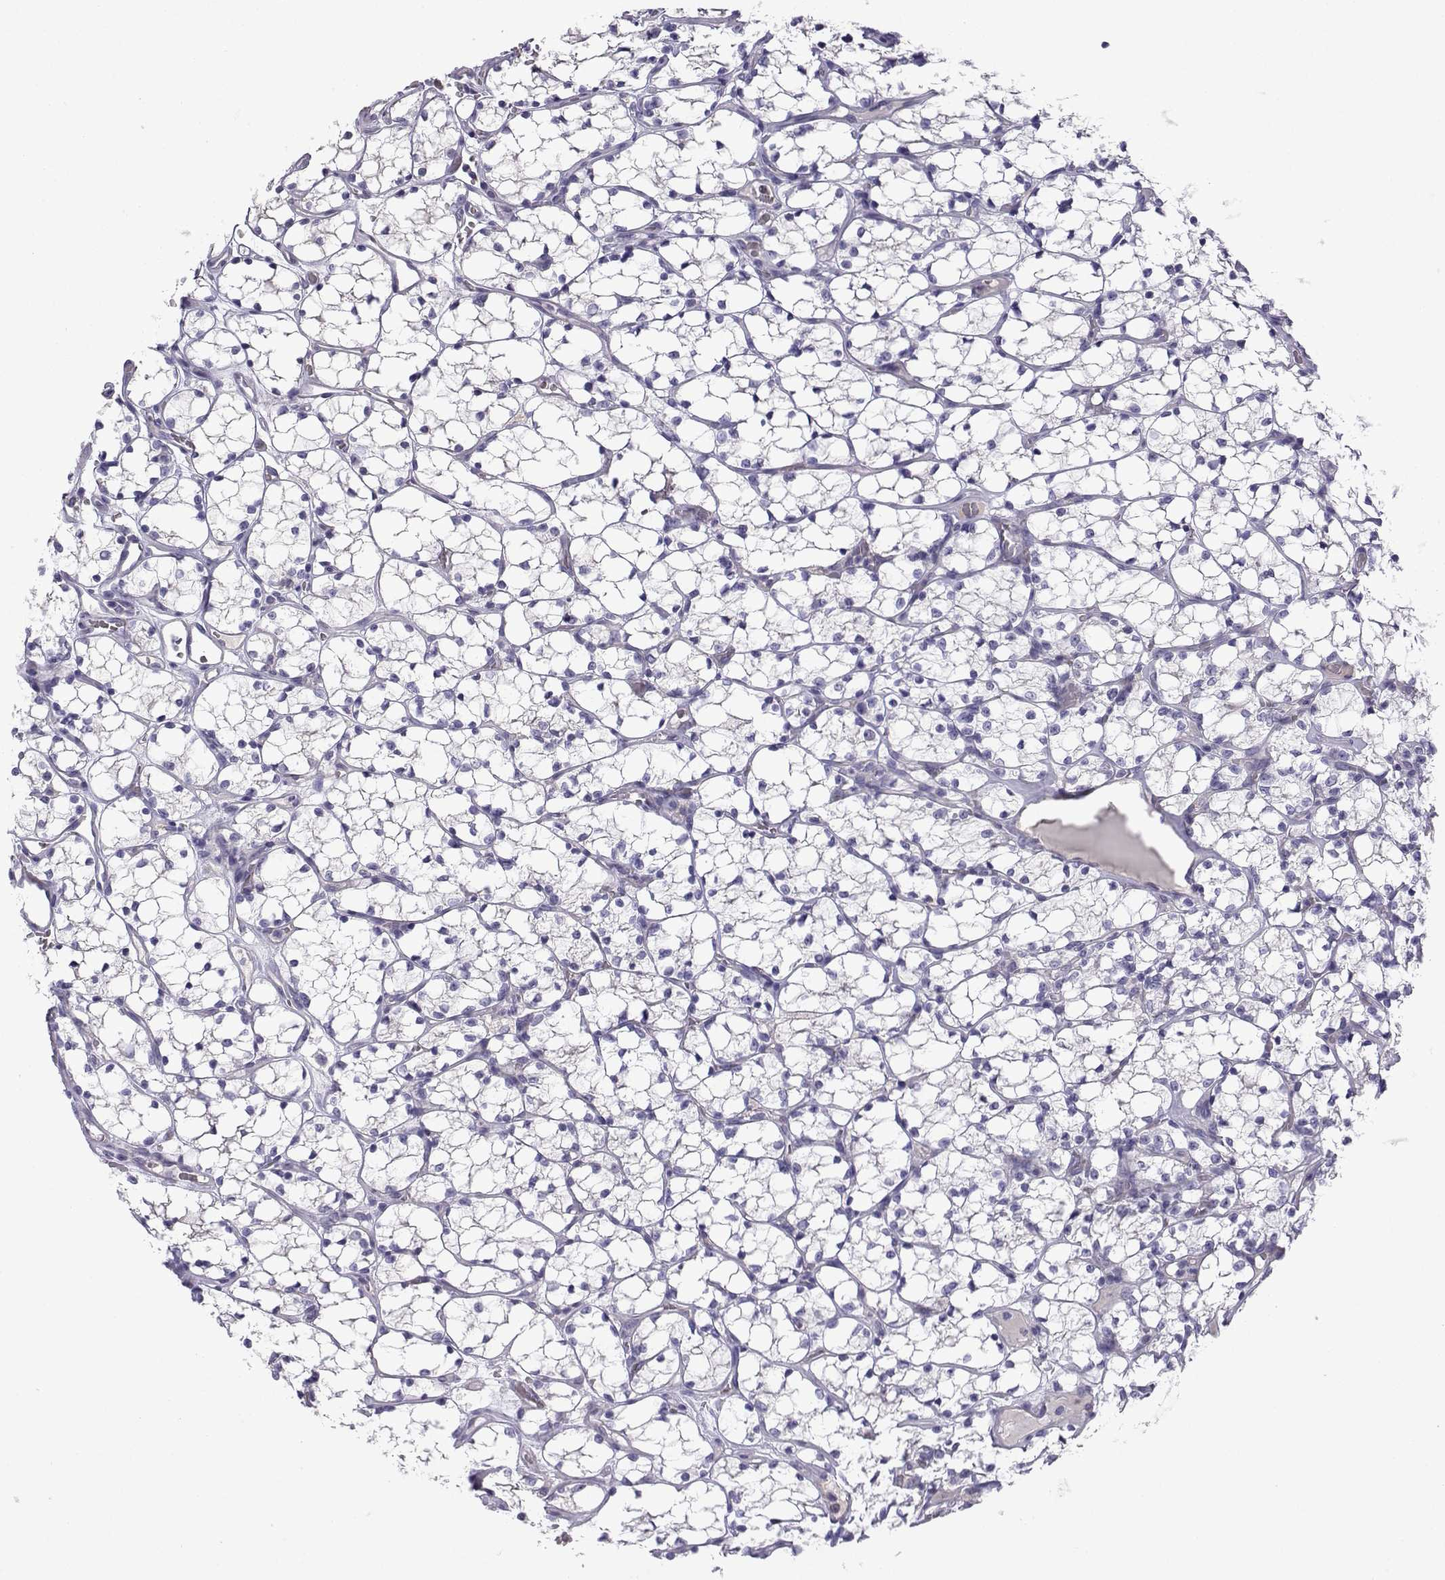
{"staining": {"intensity": "negative", "quantity": "none", "location": "none"}, "tissue": "renal cancer", "cell_type": "Tumor cells", "image_type": "cancer", "snomed": [{"axis": "morphology", "description": "Adenocarcinoma, NOS"}, {"axis": "topography", "description": "Kidney"}], "caption": "The image demonstrates no staining of tumor cells in renal cancer. (DAB immunohistochemistry (IHC) with hematoxylin counter stain).", "gene": "SPACA7", "patient": {"sex": "female", "age": 69}}